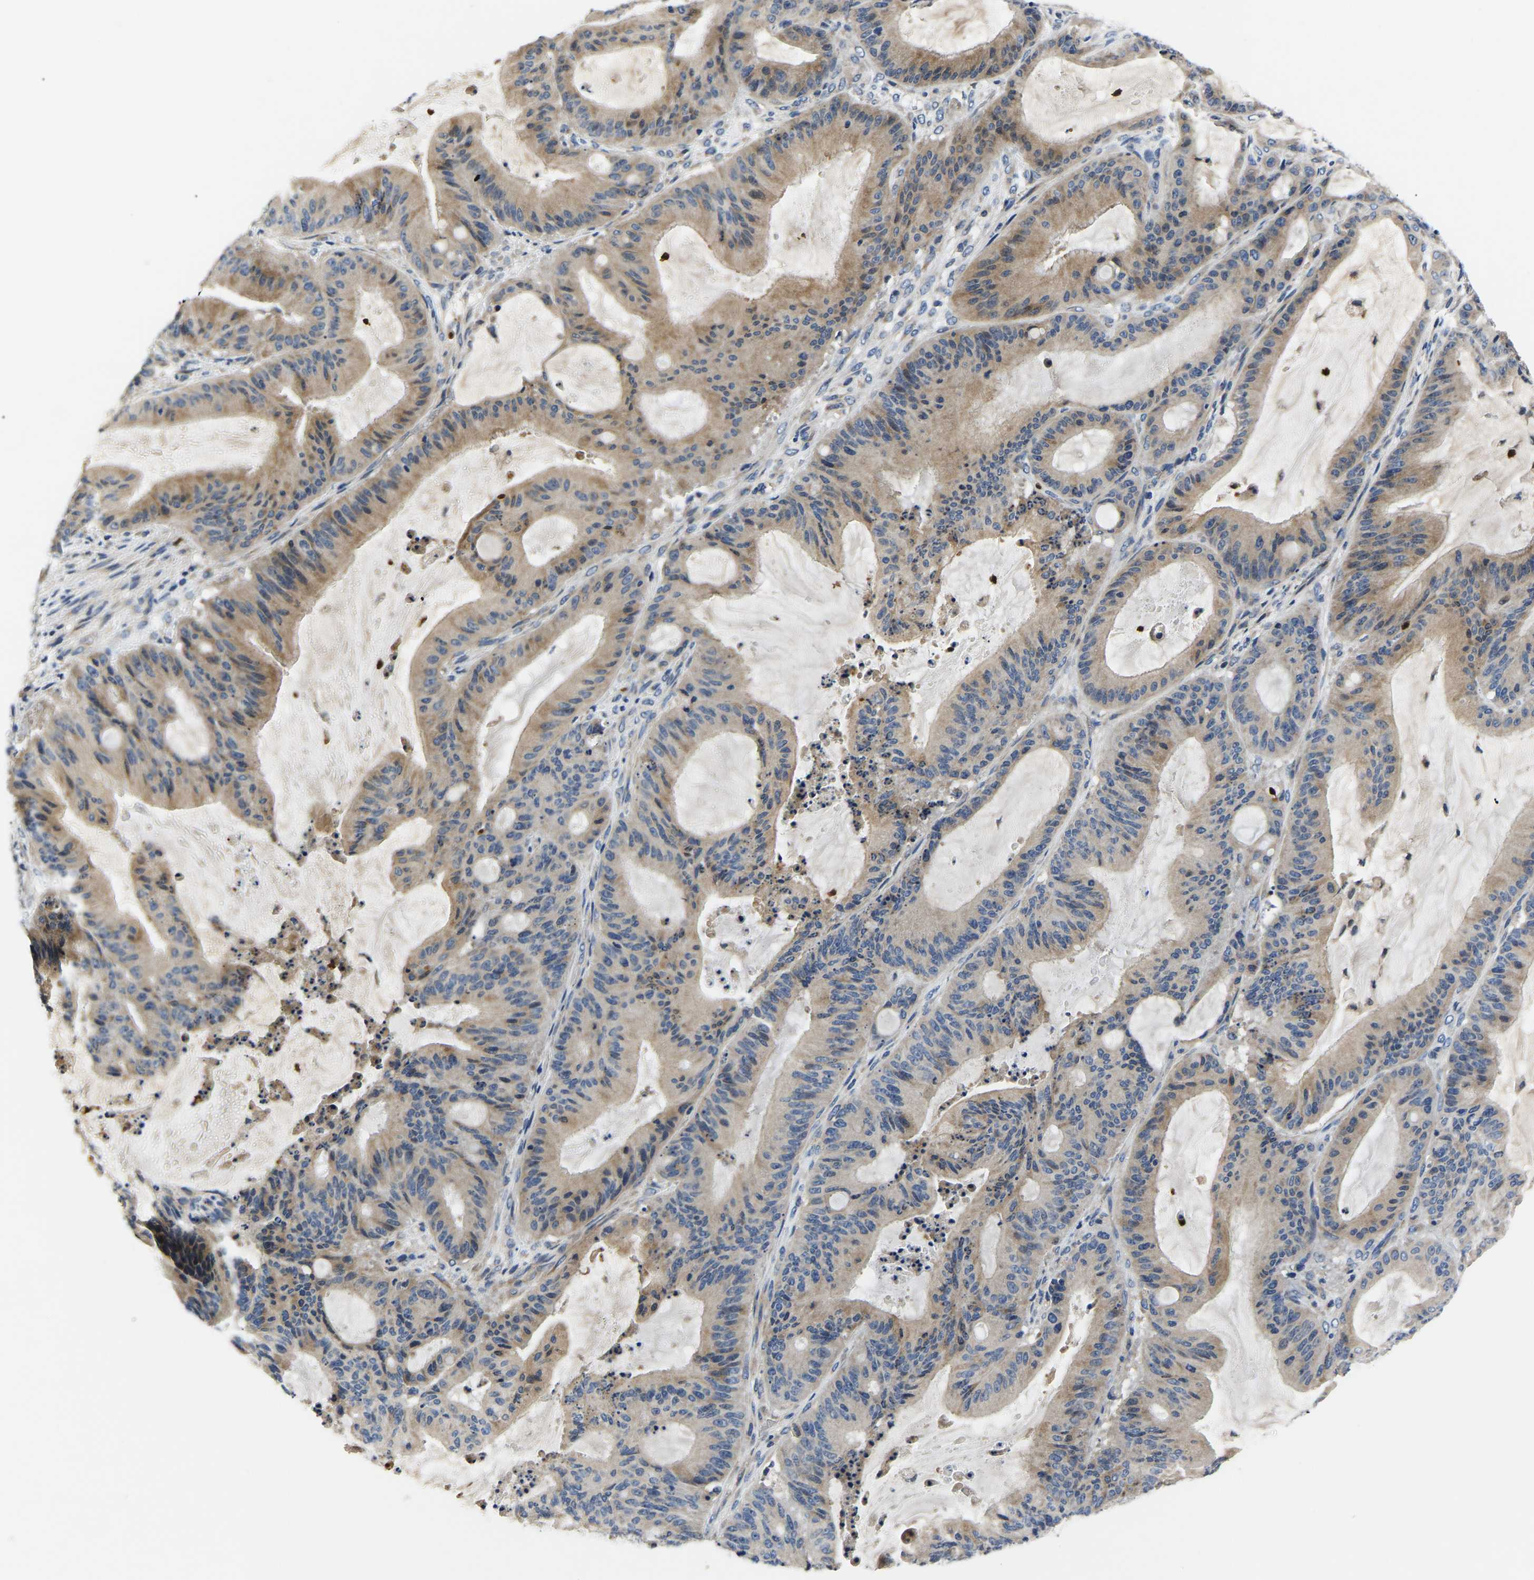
{"staining": {"intensity": "weak", "quantity": ">75%", "location": "cytoplasmic/membranous"}, "tissue": "liver cancer", "cell_type": "Tumor cells", "image_type": "cancer", "snomed": [{"axis": "morphology", "description": "Normal tissue, NOS"}, {"axis": "morphology", "description": "Cholangiocarcinoma"}, {"axis": "topography", "description": "Liver"}, {"axis": "topography", "description": "Peripheral nerve tissue"}], "caption": "The micrograph exhibits staining of cholangiocarcinoma (liver), revealing weak cytoplasmic/membranous protein positivity (brown color) within tumor cells. The protein of interest is shown in brown color, while the nuclei are stained blue.", "gene": "TOR1B", "patient": {"sex": "female", "age": 73}}